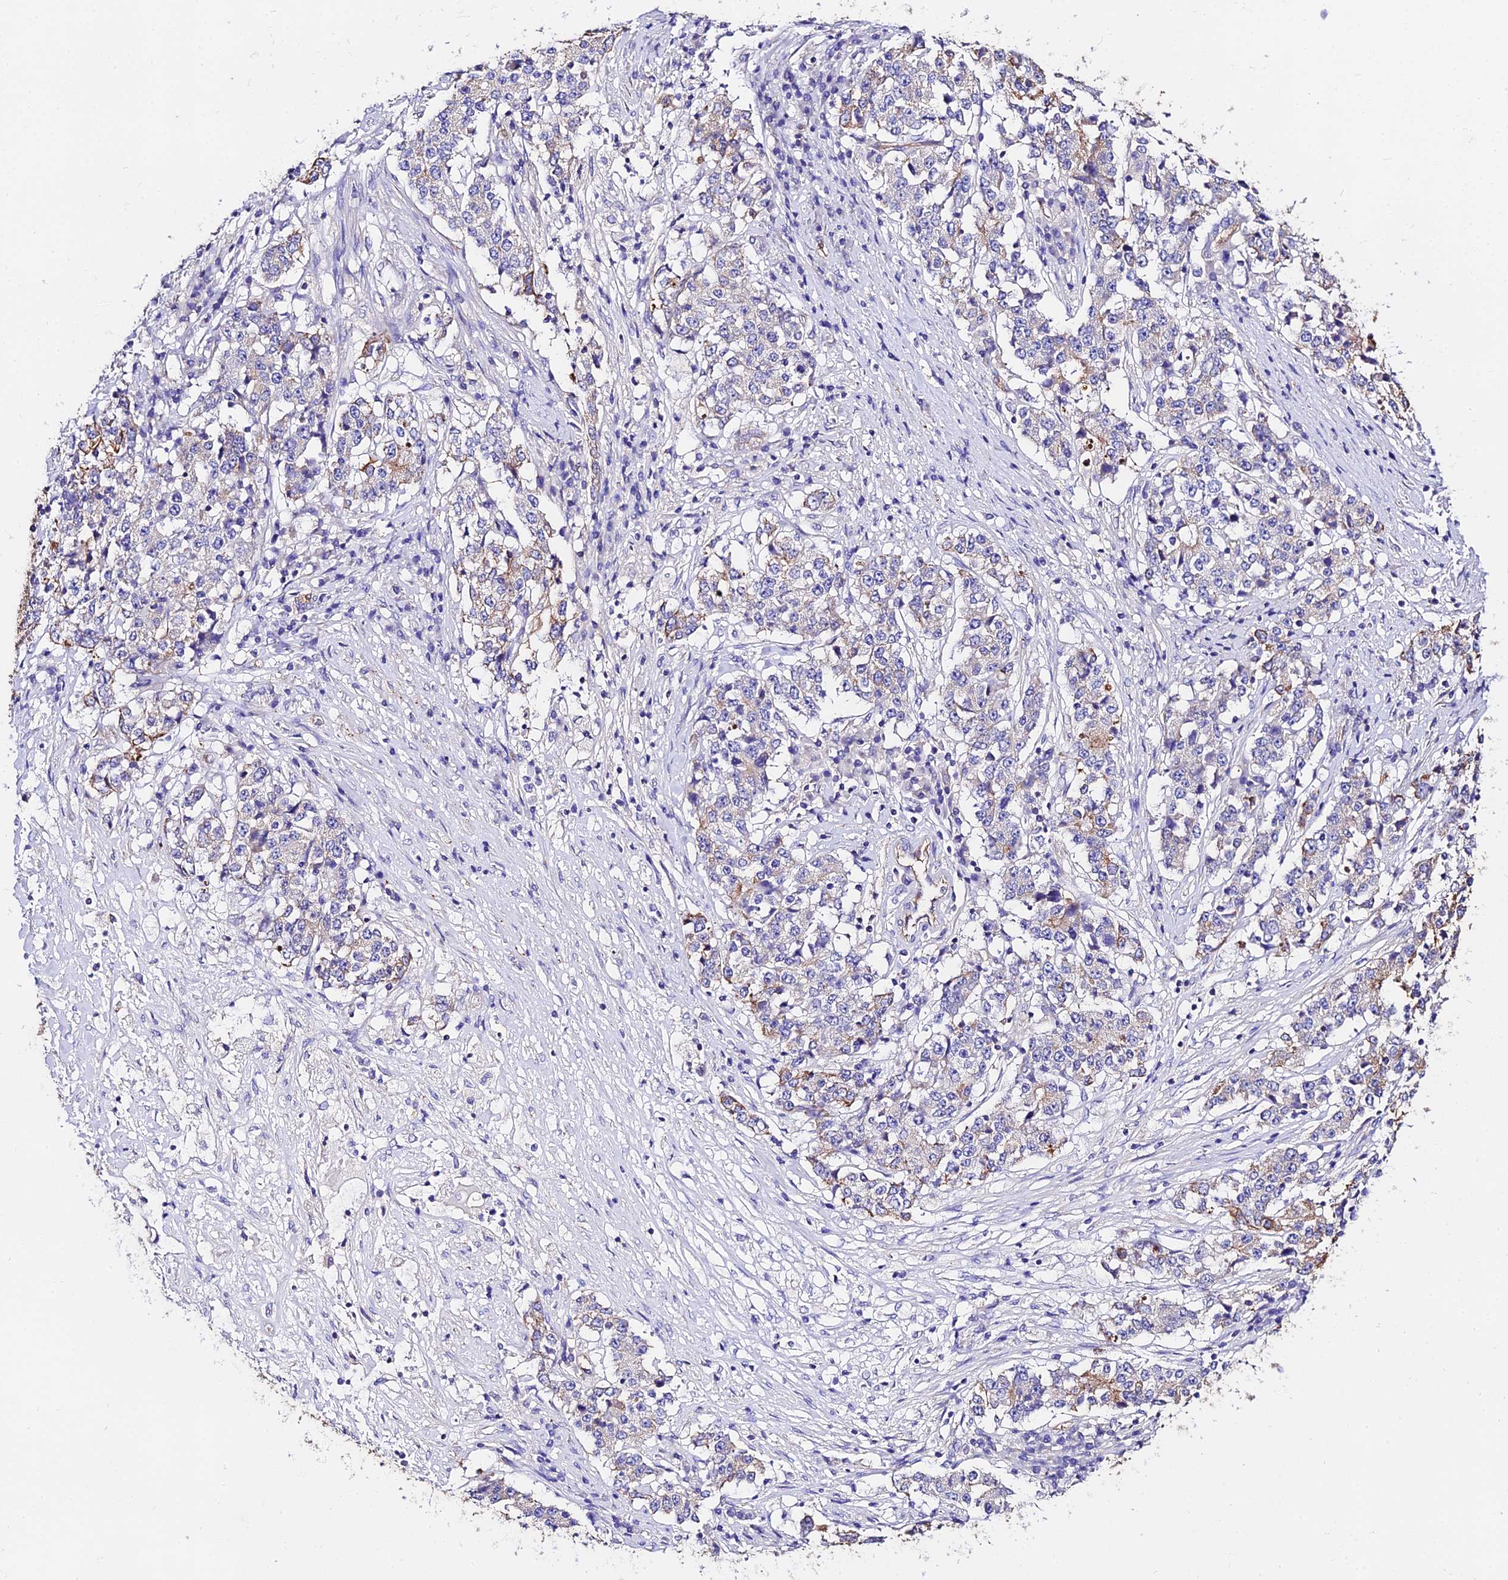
{"staining": {"intensity": "moderate", "quantity": "<25%", "location": "cytoplasmic/membranous"}, "tissue": "stomach cancer", "cell_type": "Tumor cells", "image_type": "cancer", "snomed": [{"axis": "morphology", "description": "Adenocarcinoma, NOS"}, {"axis": "topography", "description": "Stomach"}], "caption": "Stomach adenocarcinoma stained with immunohistochemistry (IHC) displays moderate cytoplasmic/membranous staining in about <25% of tumor cells.", "gene": "DAW1", "patient": {"sex": "male", "age": 59}}